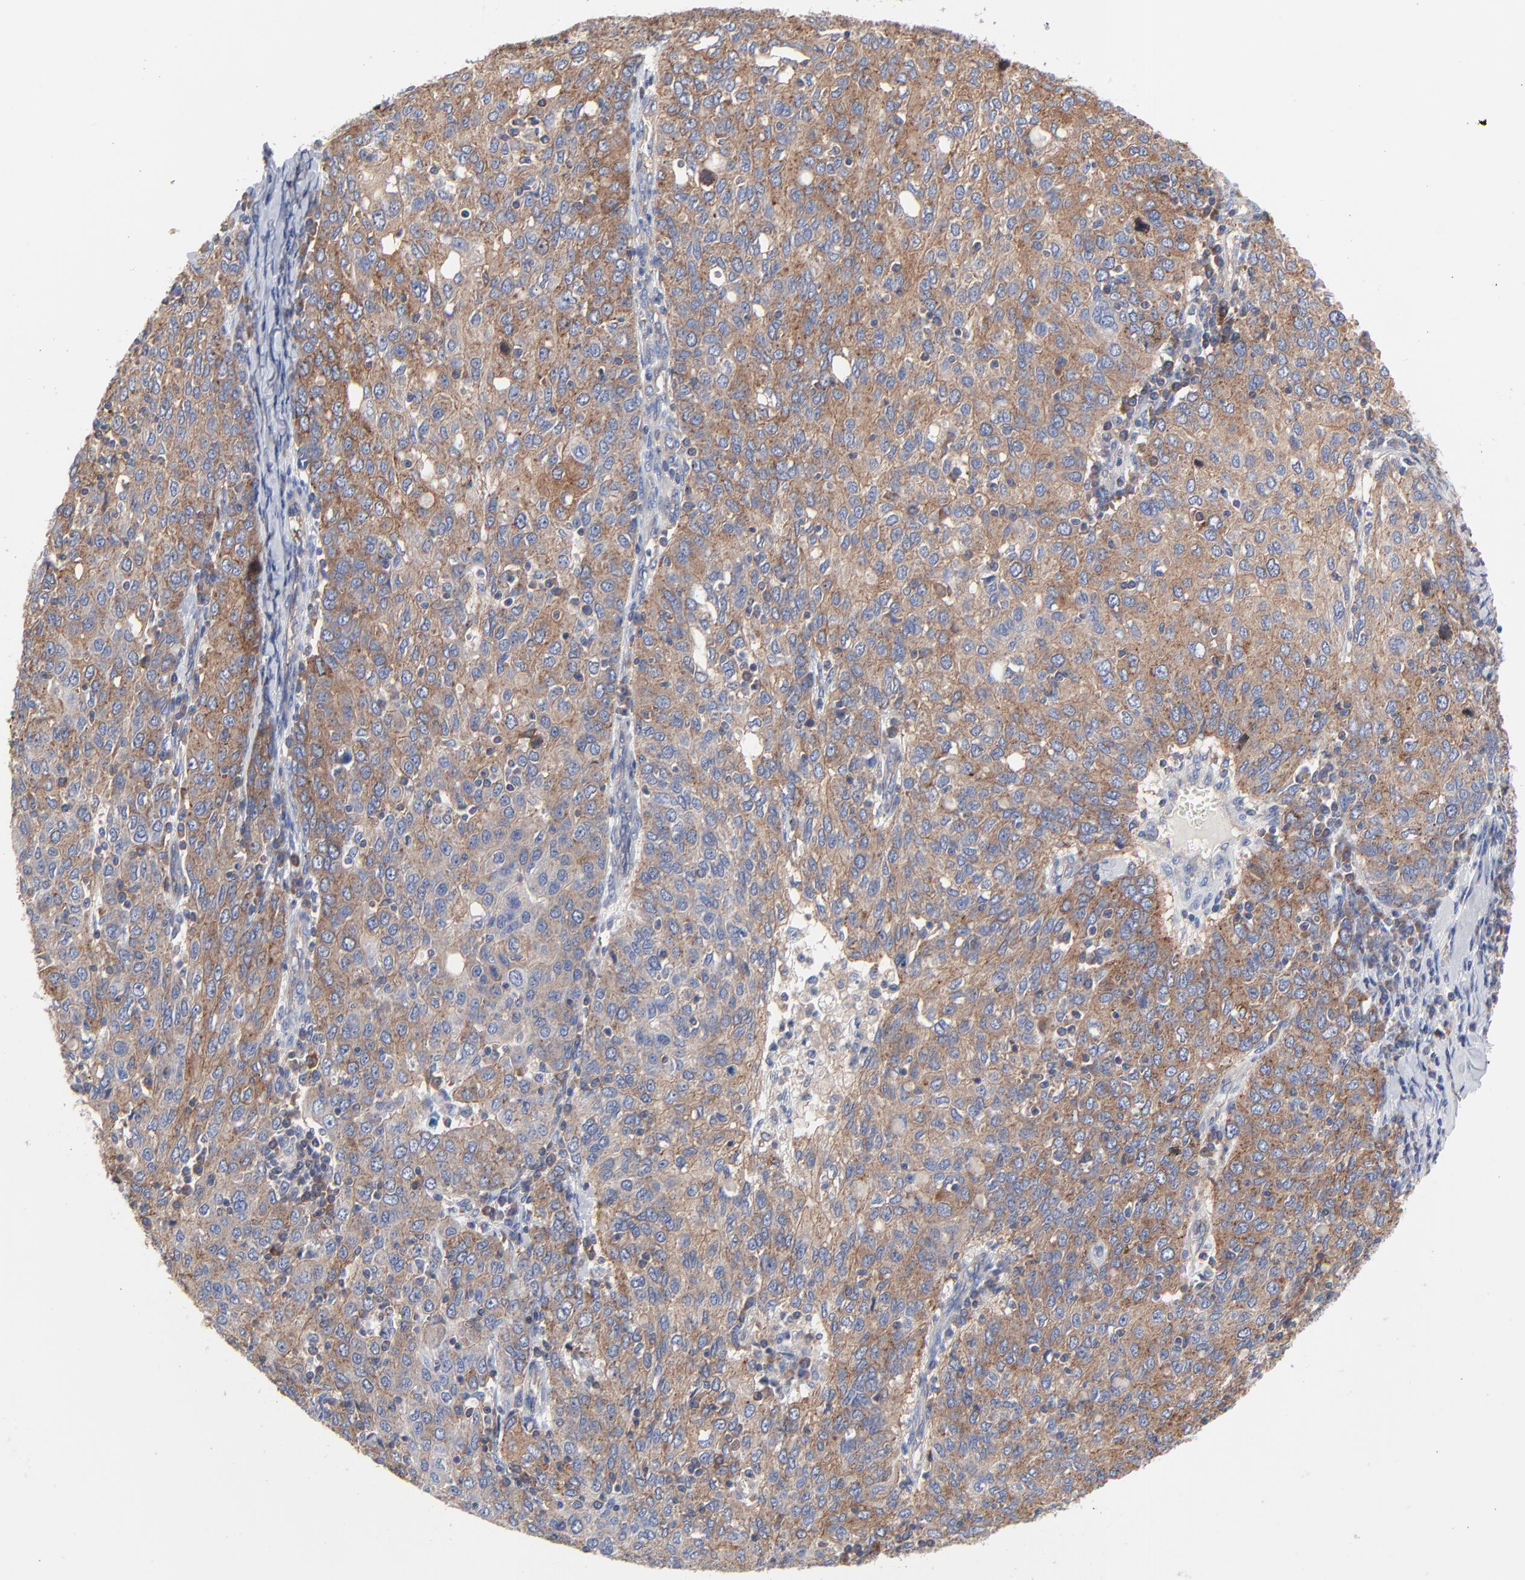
{"staining": {"intensity": "strong", "quantity": ">75%", "location": "cytoplasmic/membranous"}, "tissue": "ovarian cancer", "cell_type": "Tumor cells", "image_type": "cancer", "snomed": [{"axis": "morphology", "description": "Carcinoma, endometroid"}, {"axis": "topography", "description": "Ovary"}], "caption": "Ovarian cancer (endometroid carcinoma) stained for a protein displays strong cytoplasmic/membranous positivity in tumor cells. (DAB (3,3'-diaminobenzidine) = brown stain, brightfield microscopy at high magnification).", "gene": "CD2AP", "patient": {"sex": "female", "age": 50}}